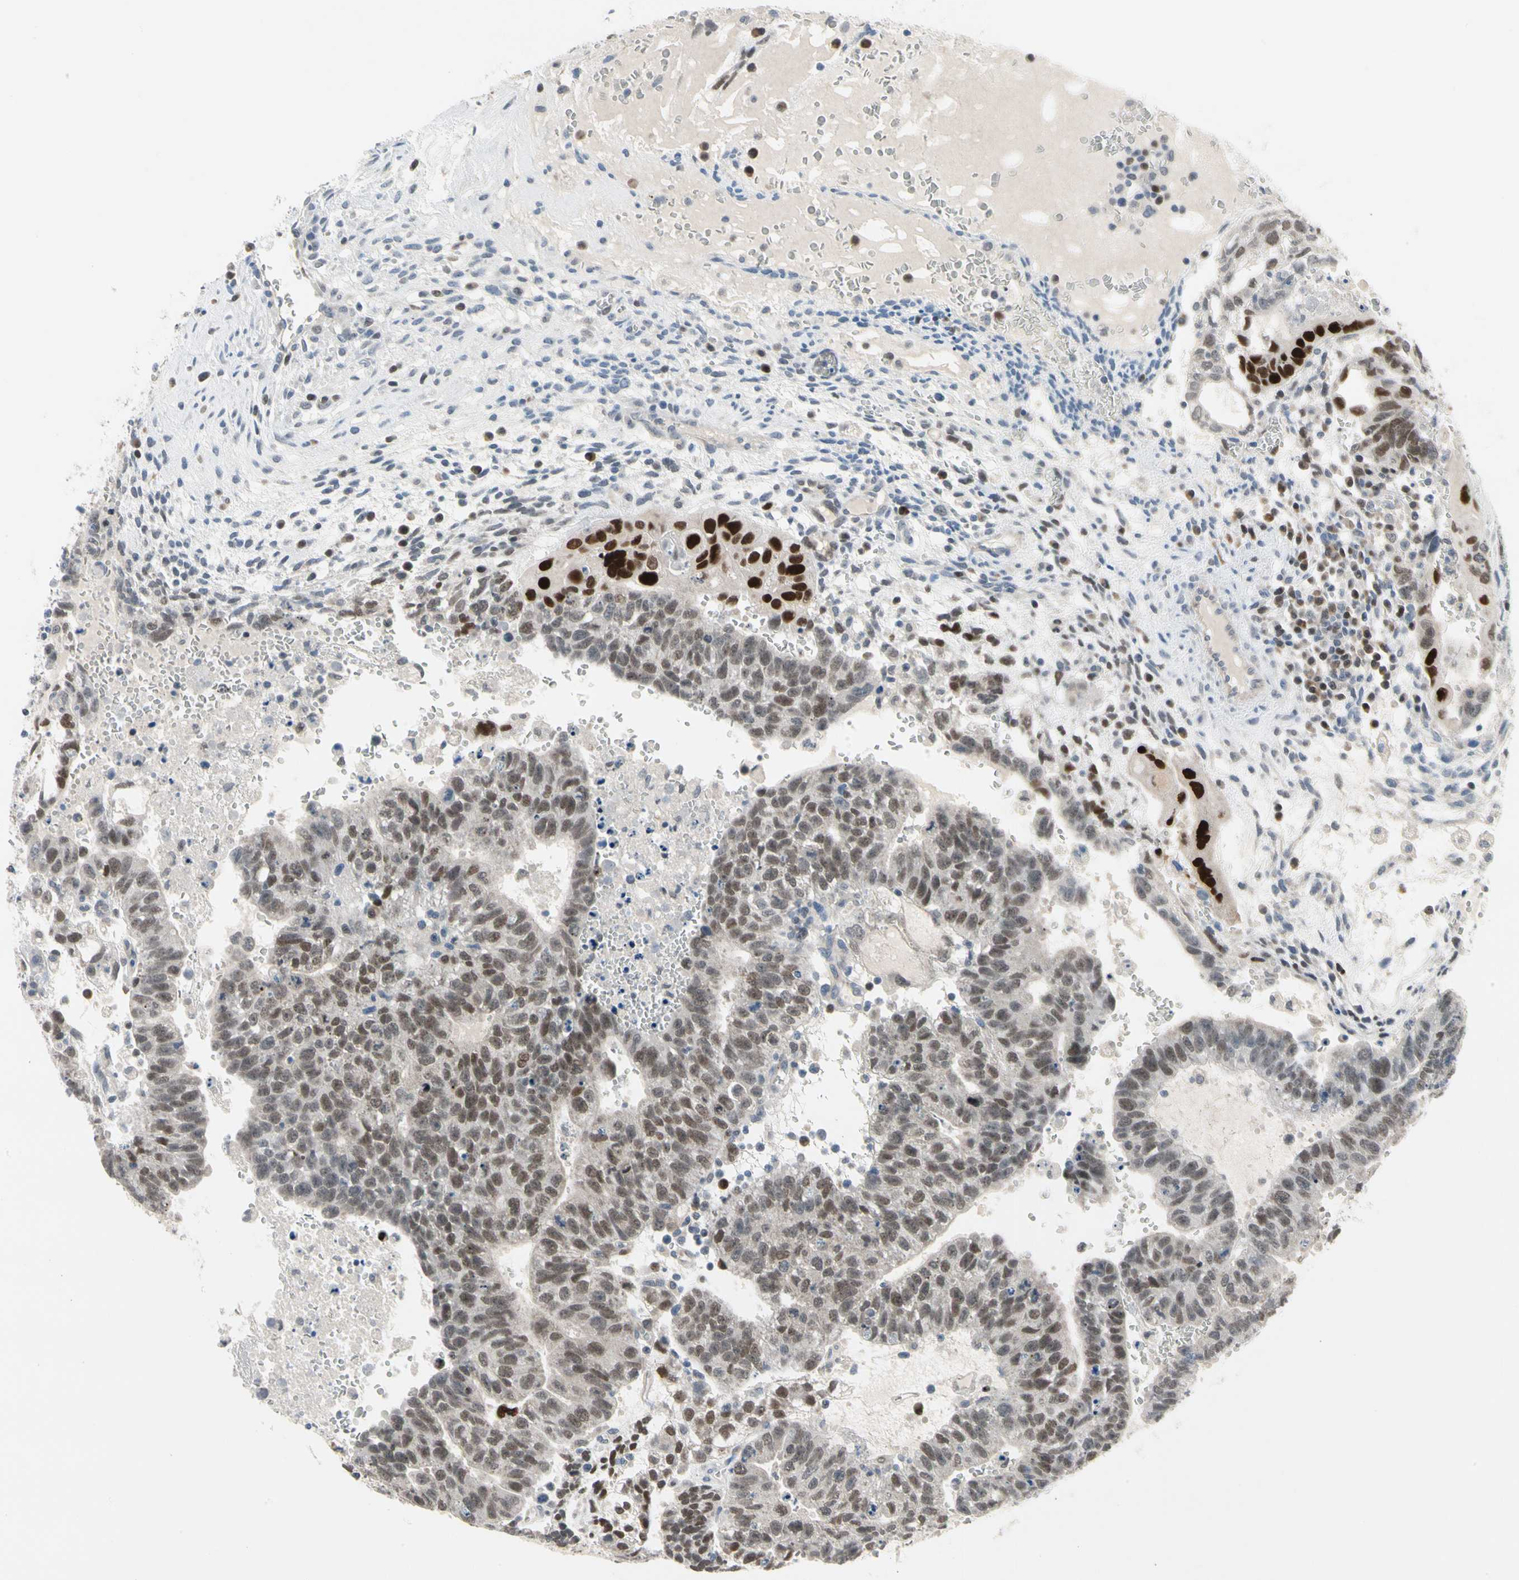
{"staining": {"intensity": "strong", "quantity": "25%-75%", "location": "cytoplasmic/membranous,nuclear"}, "tissue": "testis cancer", "cell_type": "Tumor cells", "image_type": "cancer", "snomed": [{"axis": "morphology", "description": "Seminoma, NOS"}, {"axis": "morphology", "description": "Carcinoma, Embryonal, NOS"}, {"axis": "topography", "description": "Testis"}], "caption": "Immunohistochemistry (IHC) of human testis cancer demonstrates high levels of strong cytoplasmic/membranous and nuclear expression in approximately 25%-75% of tumor cells.", "gene": "MARK1", "patient": {"sex": "male", "age": 52}}